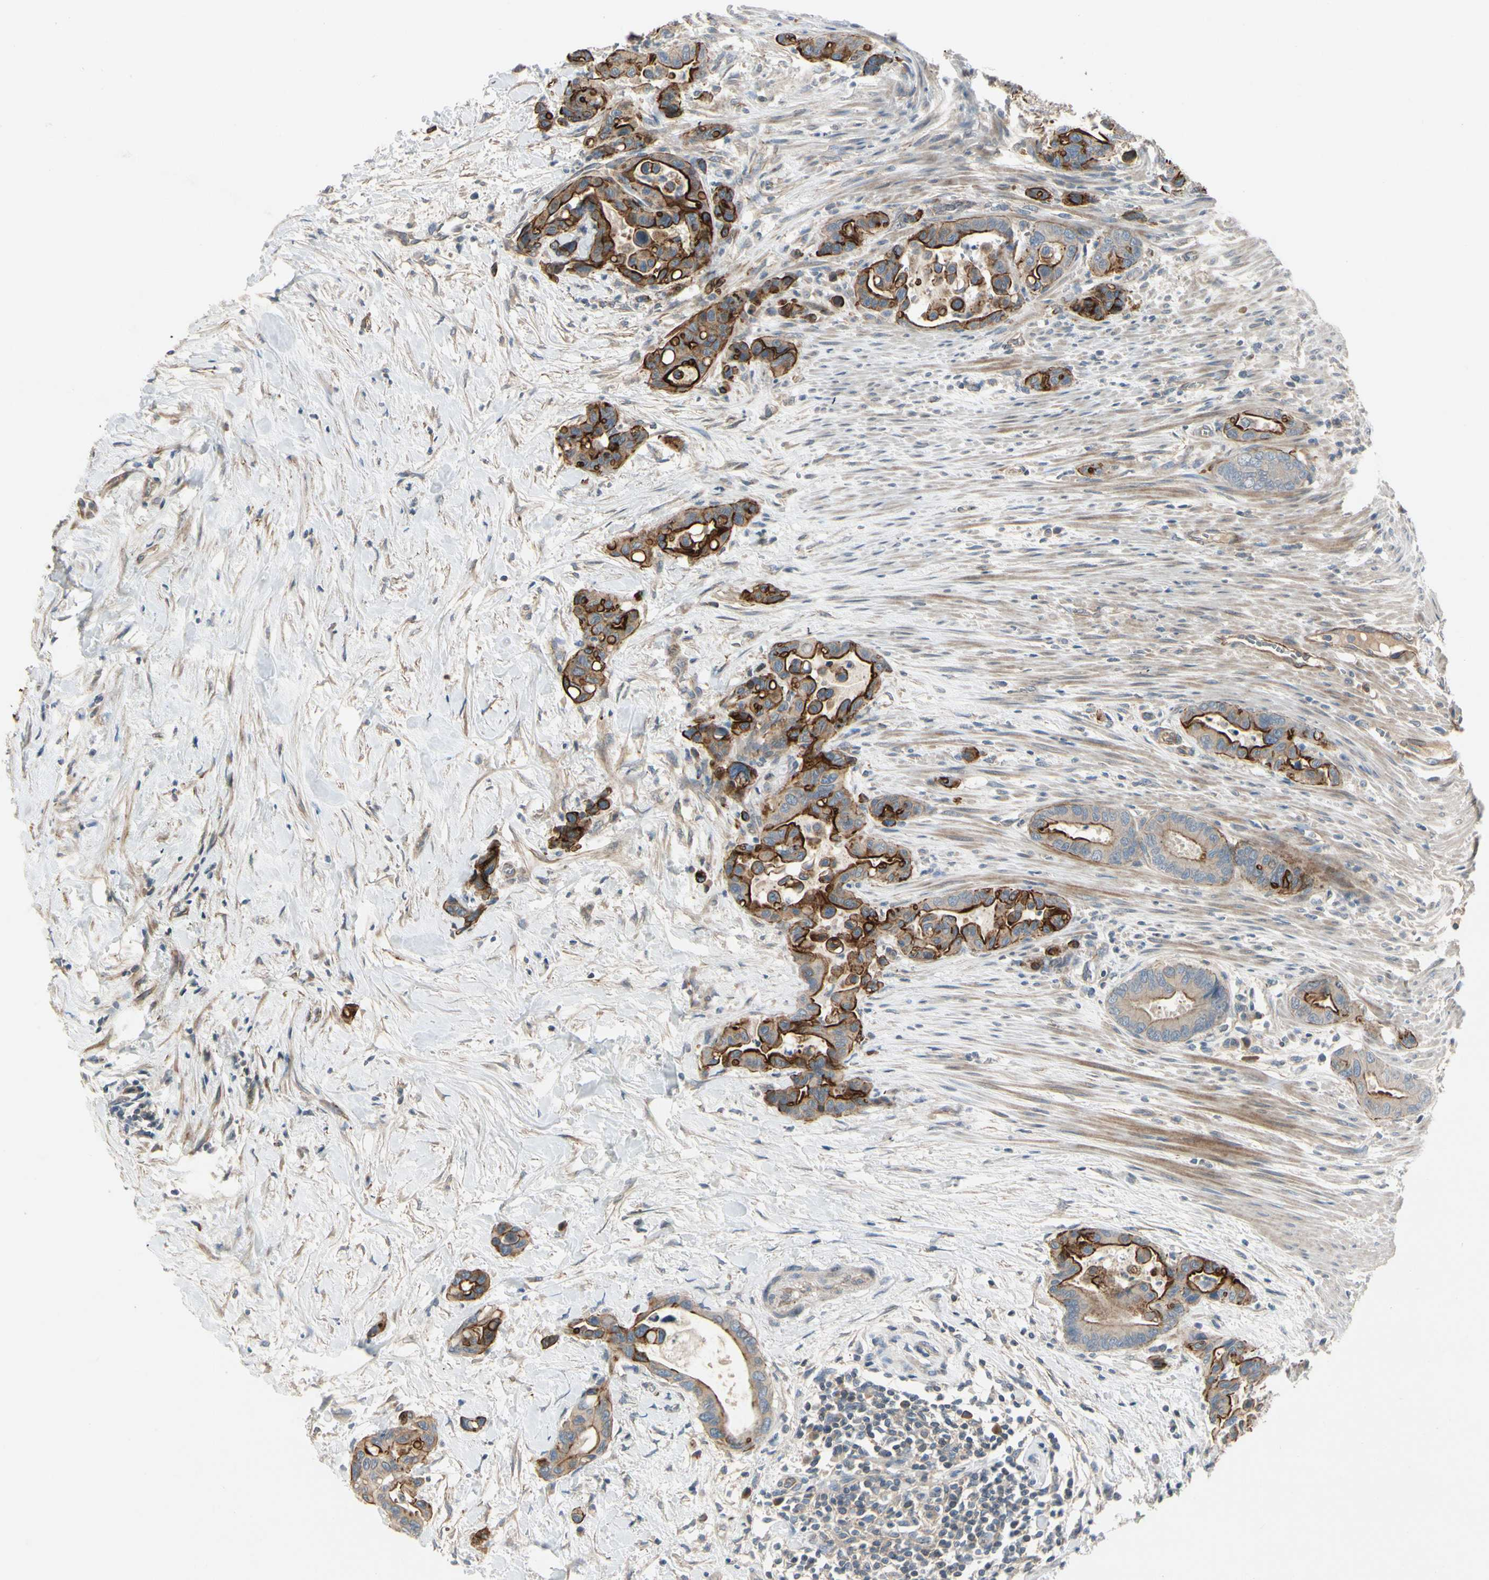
{"staining": {"intensity": "strong", "quantity": "25%-75%", "location": "cytoplasmic/membranous"}, "tissue": "colorectal cancer", "cell_type": "Tumor cells", "image_type": "cancer", "snomed": [{"axis": "morphology", "description": "Normal tissue, NOS"}, {"axis": "morphology", "description": "Adenocarcinoma, NOS"}, {"axis": "topography", "description": "Colon"}], "caption": "IHC photomicrograph of human adenocarcinoma (colorectal) stained for a protein (brown), which reveals high levels of strong cytoplasmic/membranous staining in approximately 25%-75% of tumor cells.", "gene": "PPP3CB", "patient": {"sex": "male", "age": 82}}